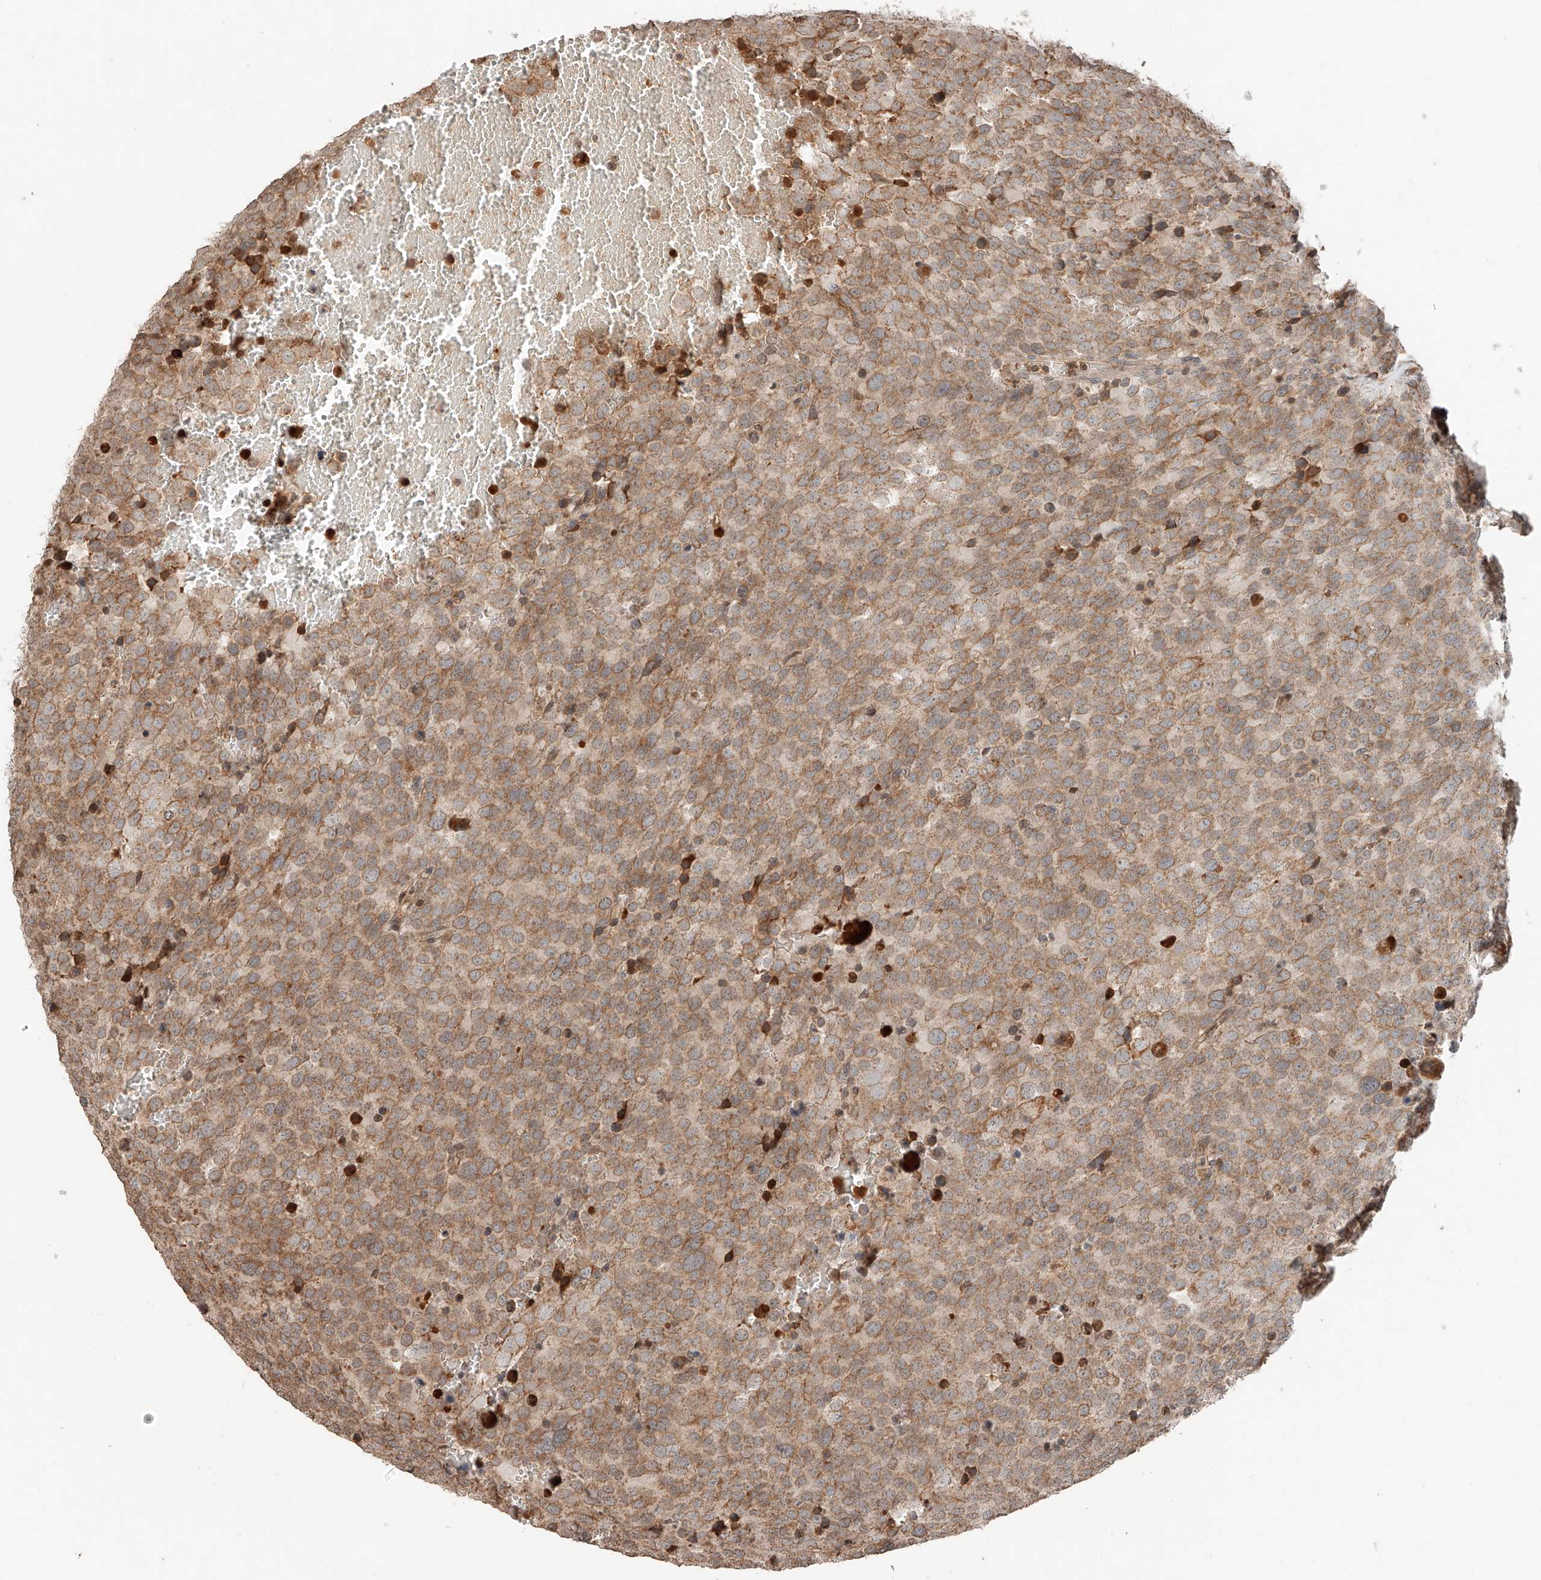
{"staining": {"intensity": "moderate", "quantity": ">75%", "location": "cytoplasmic/membranous"}, "tissue": "testis cancer", "cell_type": "Tumor cells", "image_type": "cancer", "snomed": [{"axis": "morphology", "description": "Seminoma, NOS"}, {"axis": "topography", "description": "Testis"}], "caption": "Protein staining by immunohistochemistry (IHC) displays moderate cytoplasmic/membranous staining in about >75% of tumor cells in testis seminoma.", "gene": "ARHGAP33", "patient": {"sex": "male", "age": 71}}